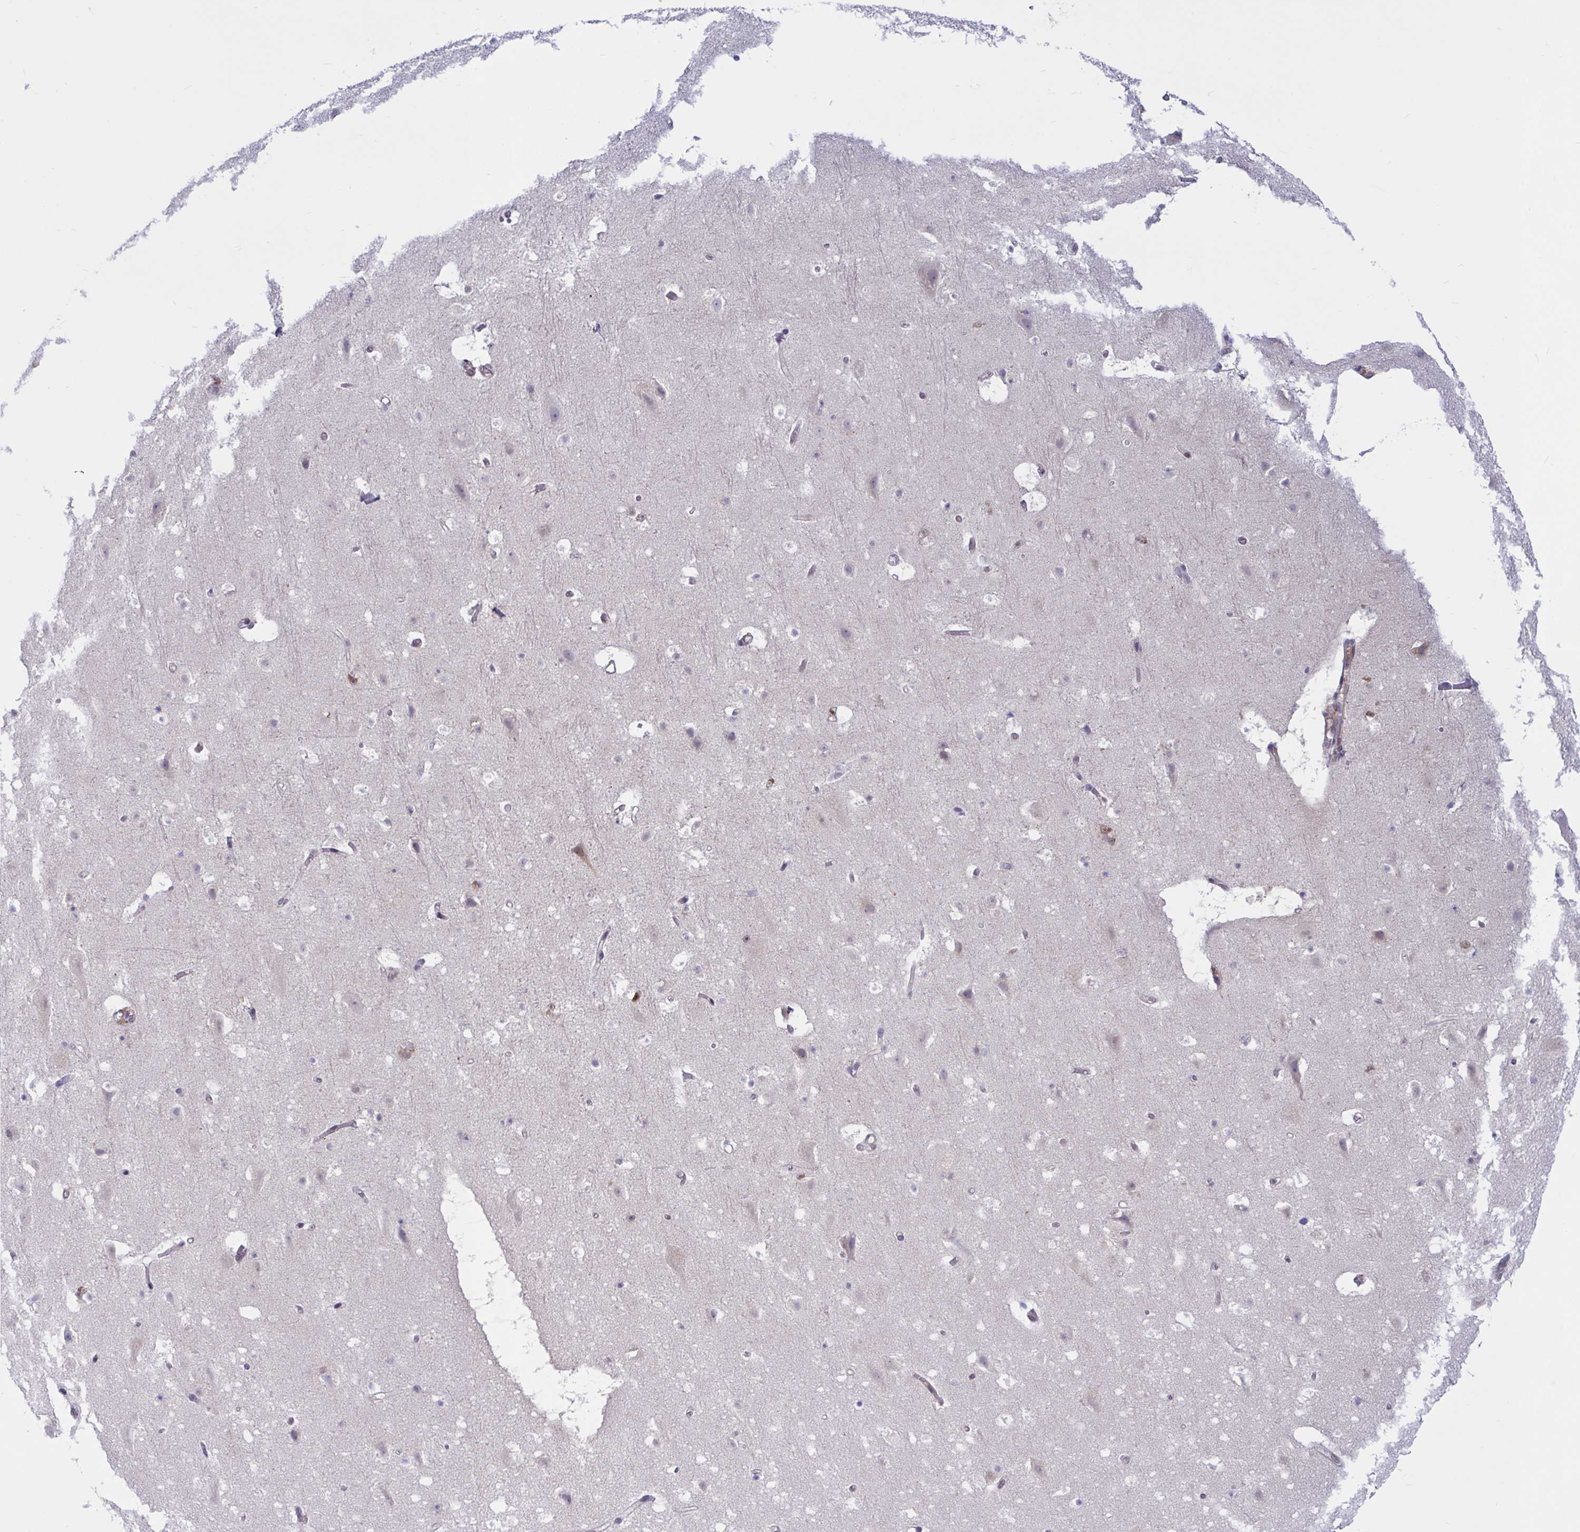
{"staining": {"intensity": "negative", "quantity": "none", "location": "none"}, "tissue": "cerebral cortex", "cell_type": "Endothelial cells", "image_type": "normal", "snomed": [{"axis": "morphology", "description": "Normal tissue, NOS"}, {"axis": "topography", "description": "Cerebral cortex"}], "caption": "An immunohistochemistry image of unremarkable cerebral cortex is shown. There is no staining in endothelial cells of cerebral cortex.", "gene": "TSN", "patient": {"sex": "female", "age": 42}}